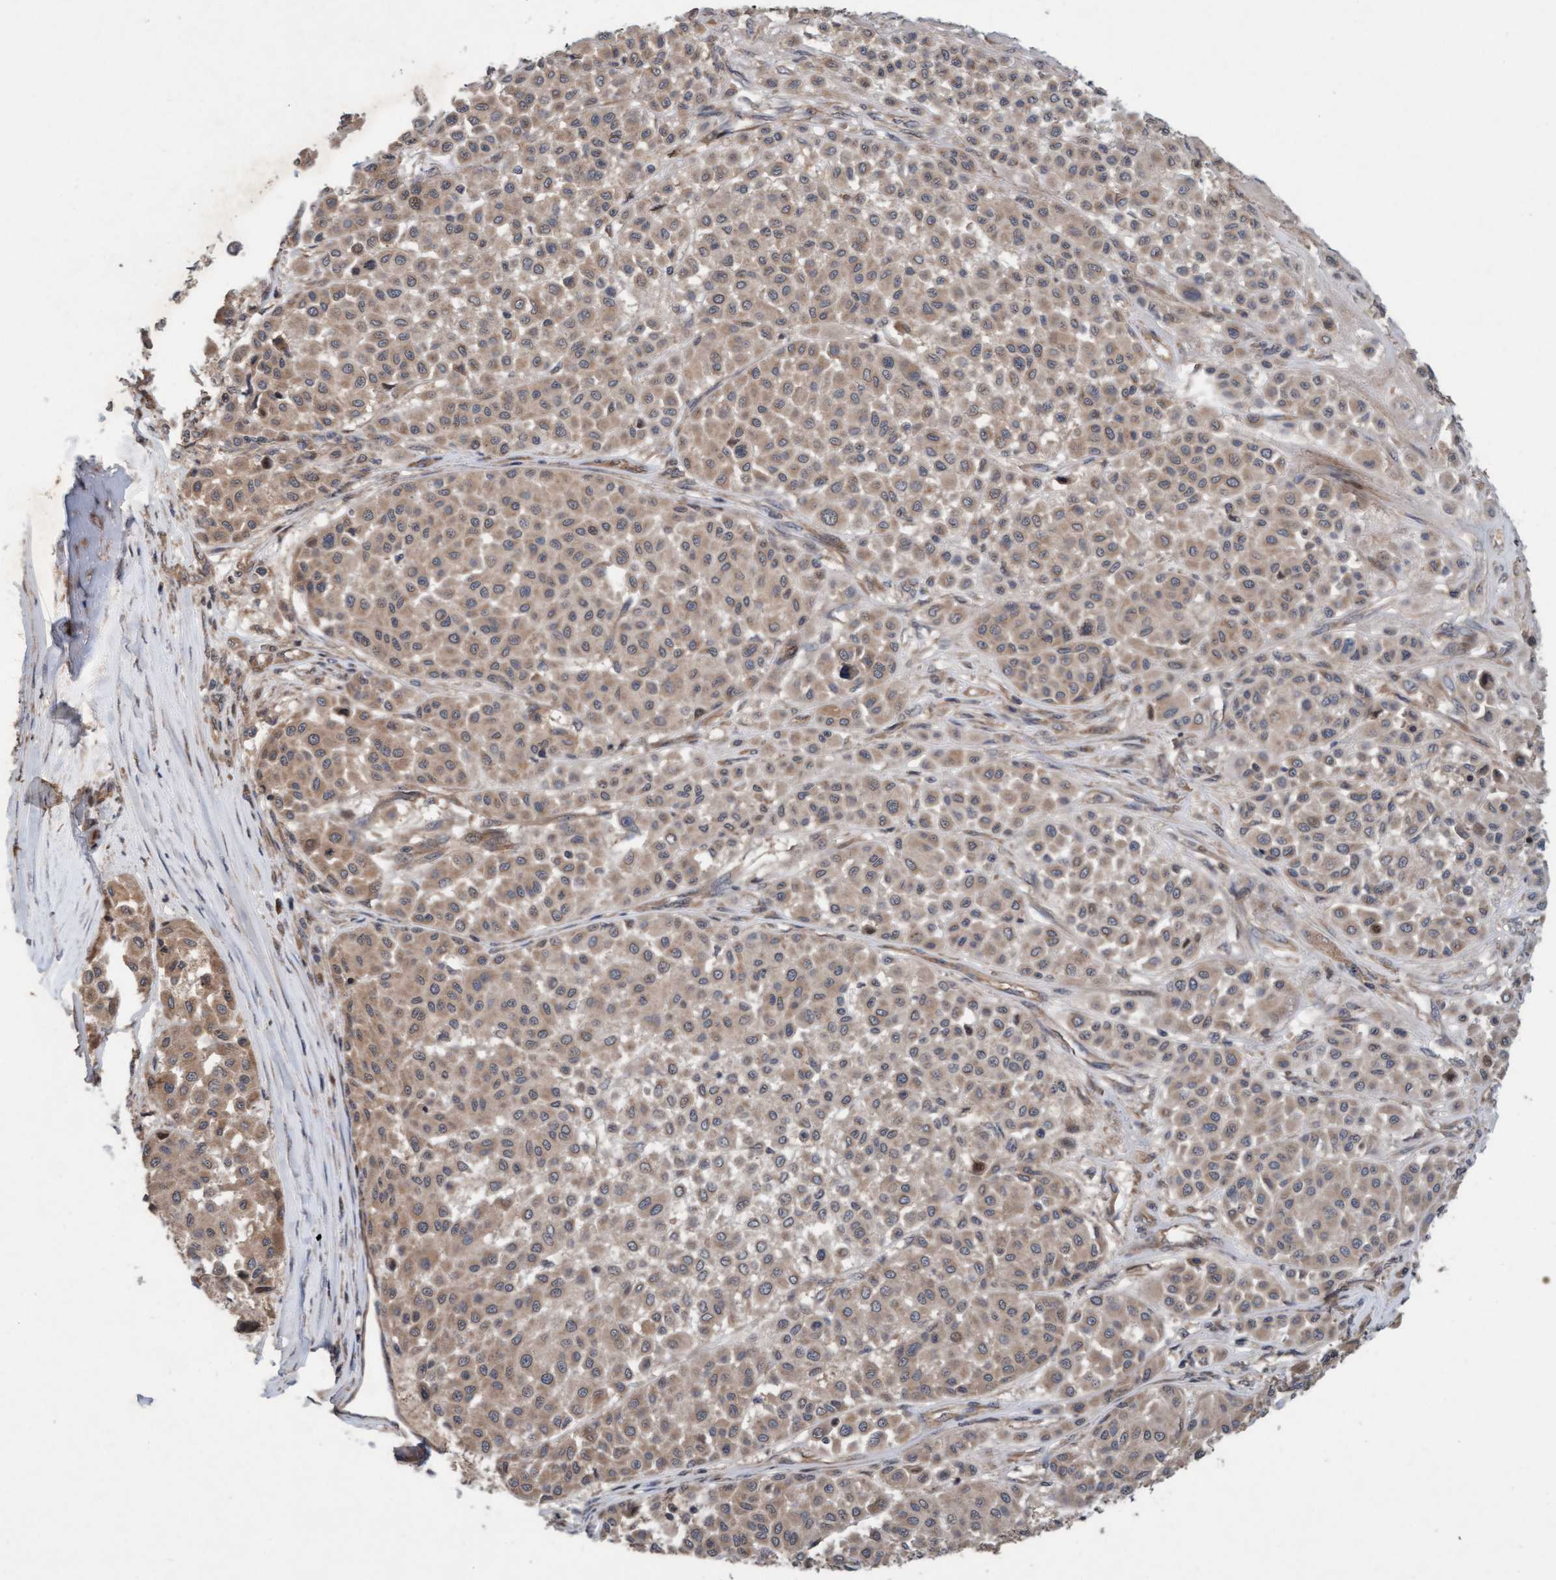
{"staining": {"intensity": "weak", "quantity": ">75%", "location": "cytoplasmic/membranous"}, "tissue": "melanoma", "cell_type": "Tumor cells", "image_type": "cancer", "snomed": [{"axis": "morphology", "description": "Malignant melanoma, Metastatic site"}, {"axis": "topography", "description": "Soft tissue"}], "caption": "Malignant melanoma (metastatic site) tissue shows weak cytoplasmic/membranous staining in approximately >75% of tumor cells", "gene": "MLXIP", "patient": {"sex": "male", "age": 41}}